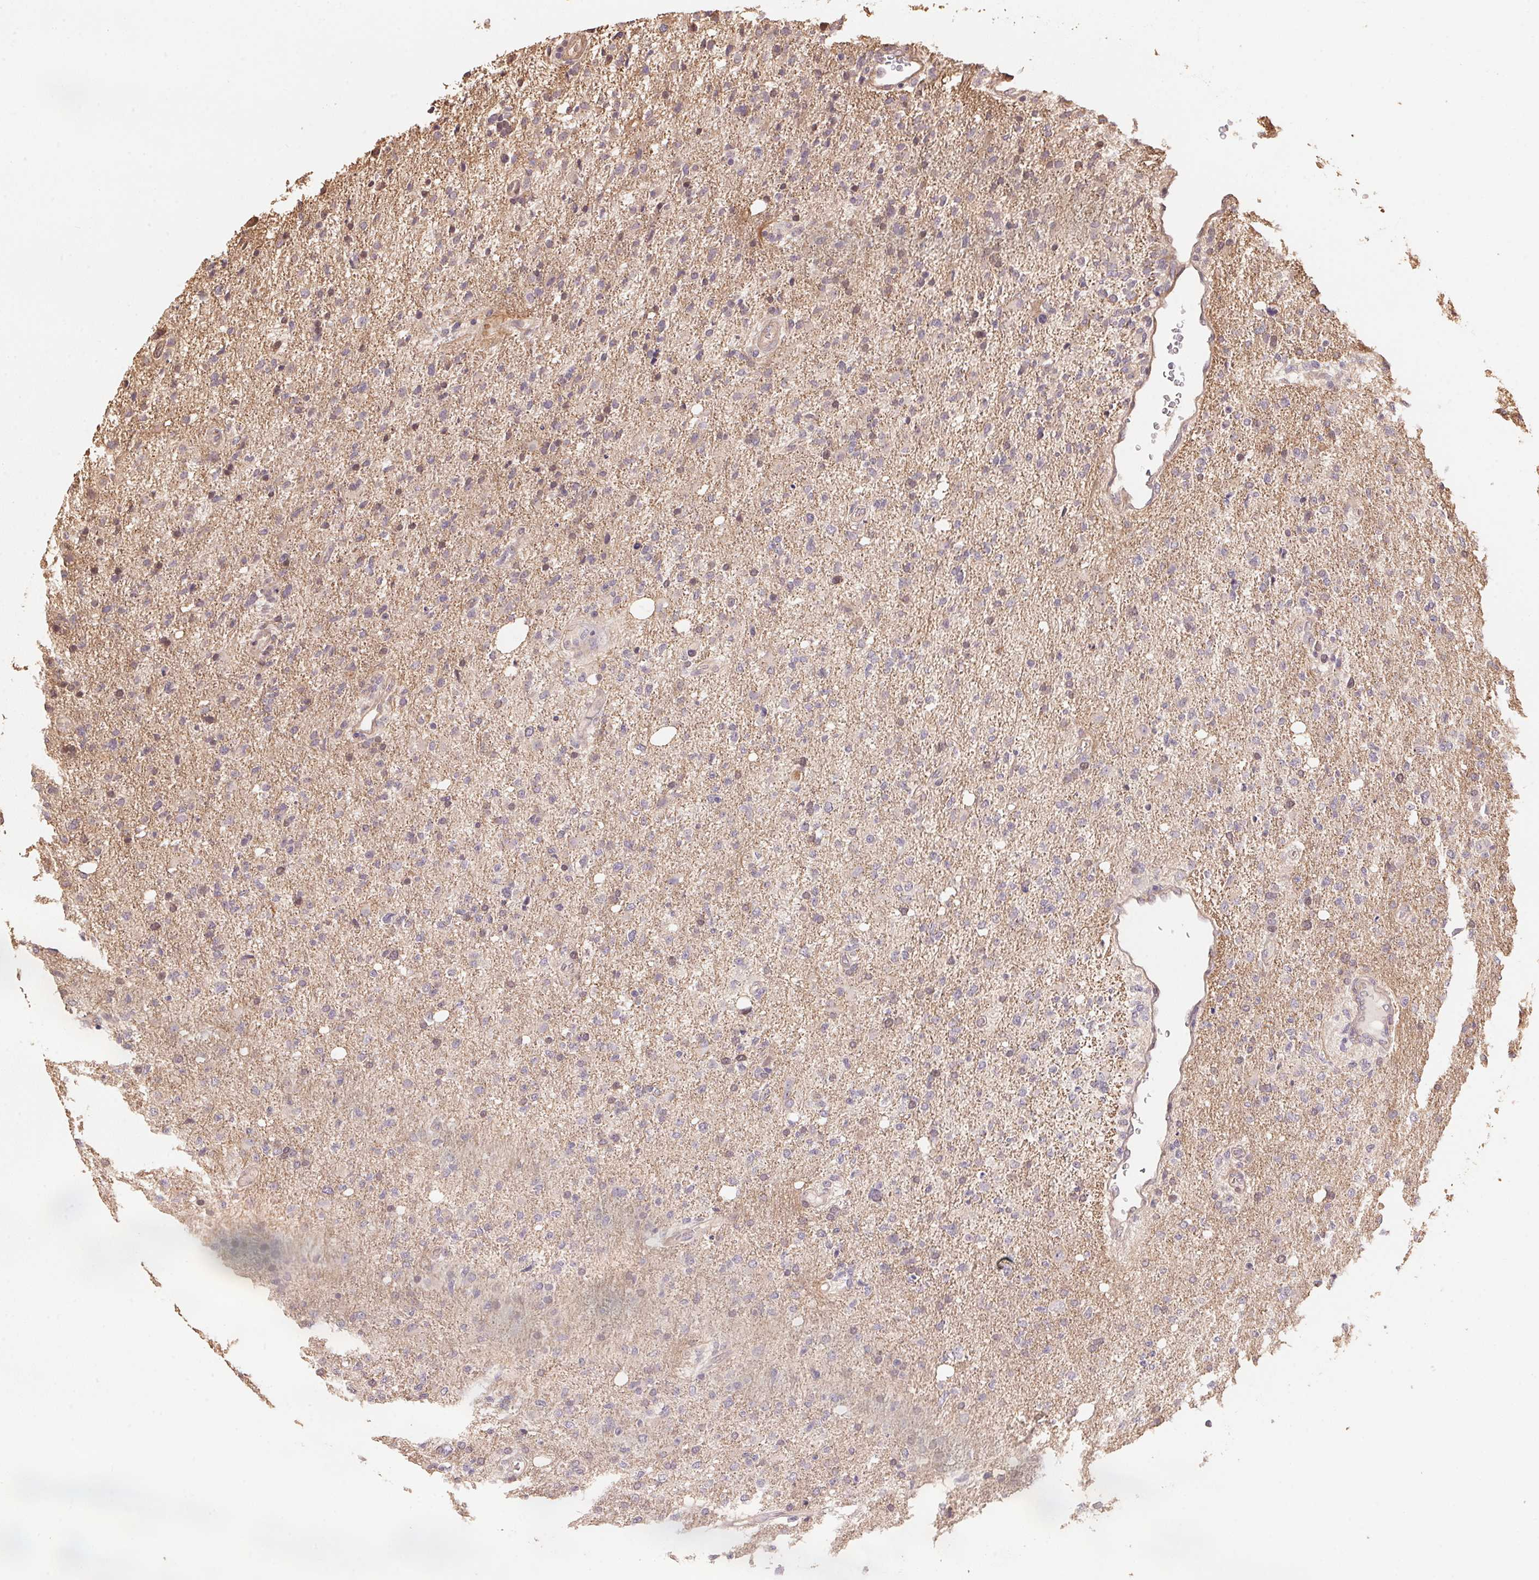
{"staining": {"intensity": "negative", "quantity": "none", "location": "none"}, "tissue": "glioma", "cell_type": "Tumor cells", "image_type": "cancer", "snomed": [{"axis": "morphology", "description": "Glioma, malignant, High grade"}, {"axis": "topography", "description": "Cerebral cortex"}], "caption": "Immunohistochemistry (IHC) histopathology image of high-grade glioma (malignant) stained for a protein (brown), which demonstrates no expression in tumor cells. (Stains: DAB (3,3'-diaminobenzidine) immunohistochemistry with hematoxylin counter stain, Microscopy: brightfield microscopy at high magnification).", "gene": "TMEM222", "patient": {"sex": "male", "age": 70}}